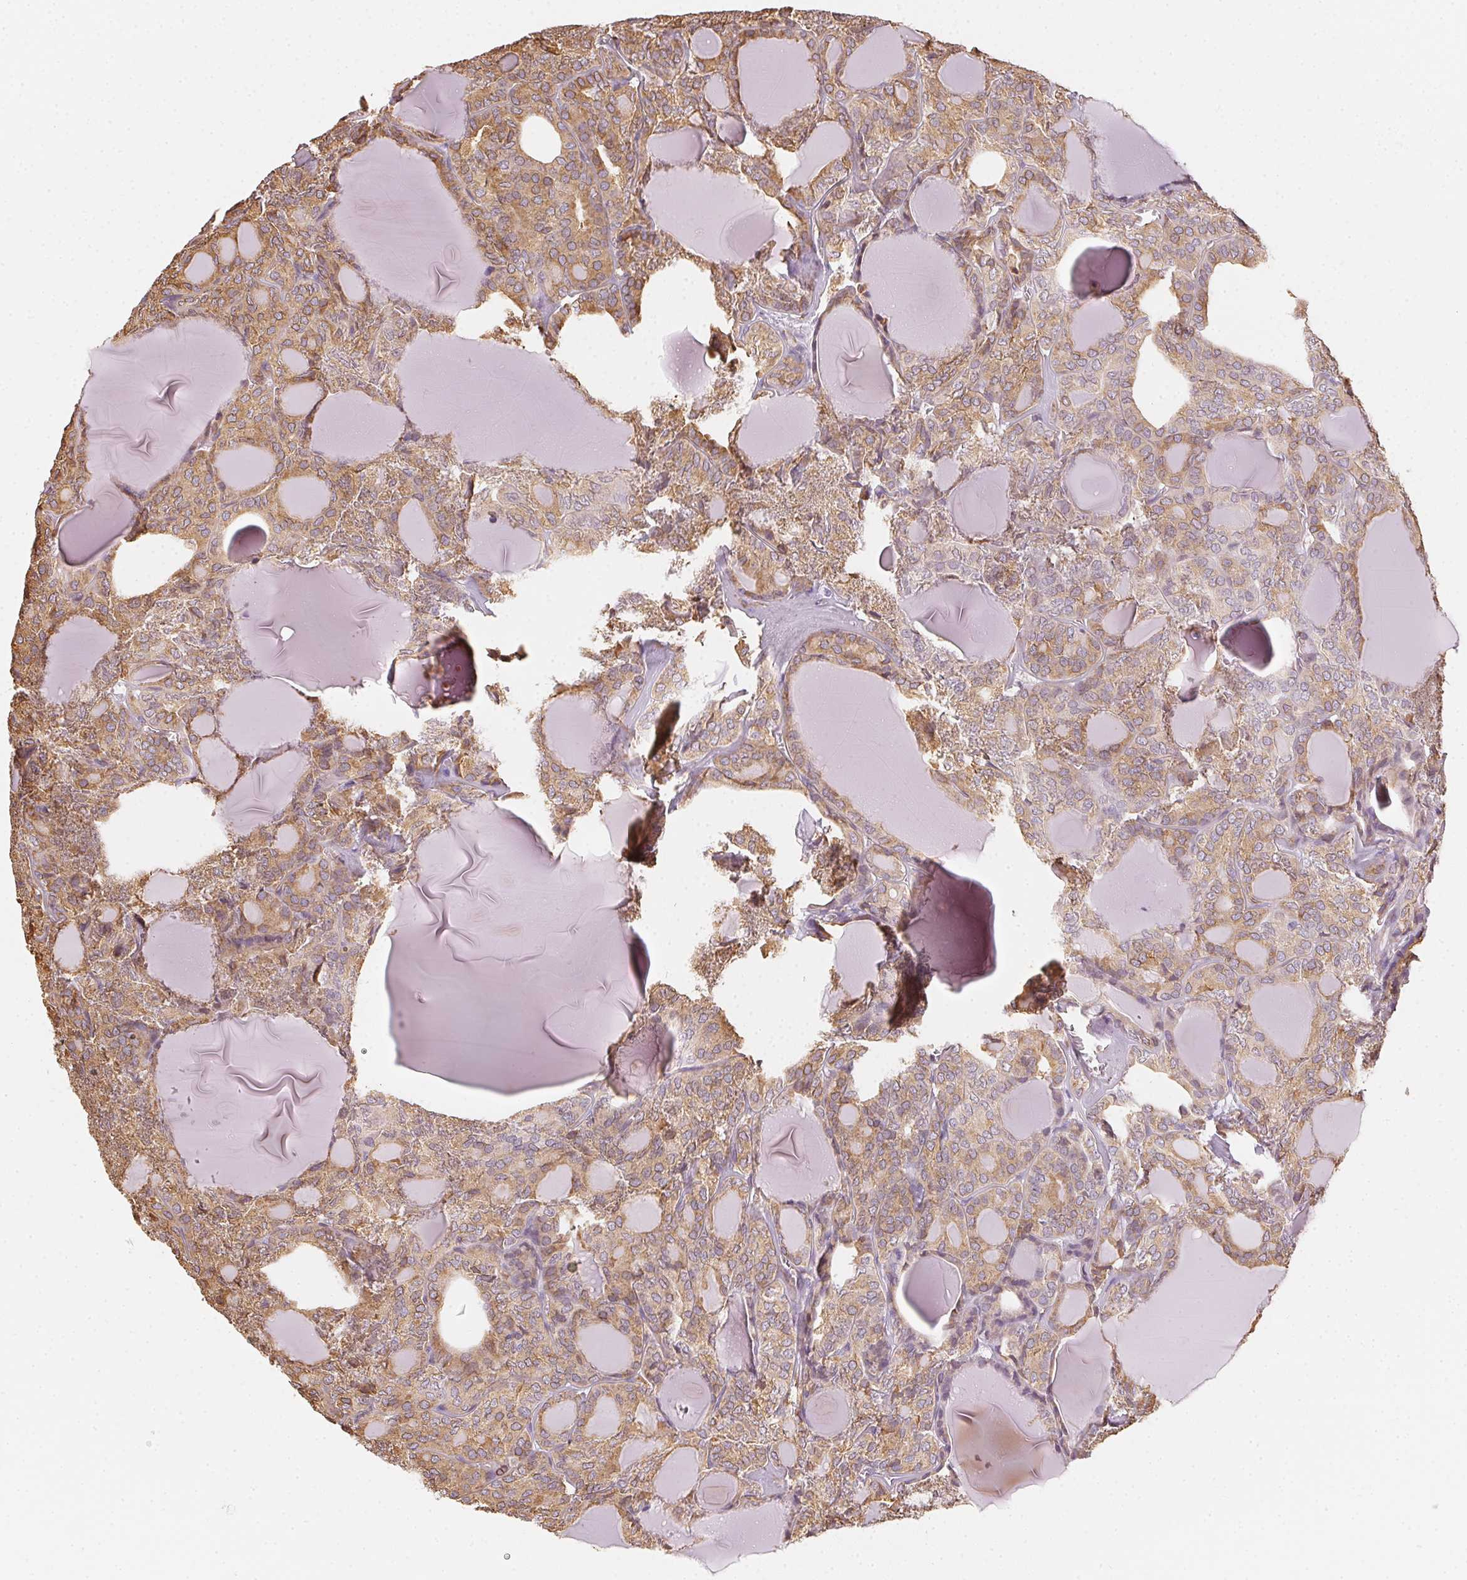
{"staining": {"intensity": "moderate", "quantity": ">75%", "location": "cytoplasmic/membranous"}, "tissue": "thyroid cancer", "cell_type": "Tumor cells", "image_type": "cancer", "snomed": [{"axis": "morphology", "description": "Follicular adenoma carcinoma, NOS"}, {"axis": "topography", "description": "Thyroid gland"}], "caption": "DAB immunohistochemical staining of thyroid cancer demonstrates moderate cytoplasmic/membranous protein staining in approximately >75% of tumor cells.", "gene": "RSBN1", "patient": {"sex": "male", "age": 74}}